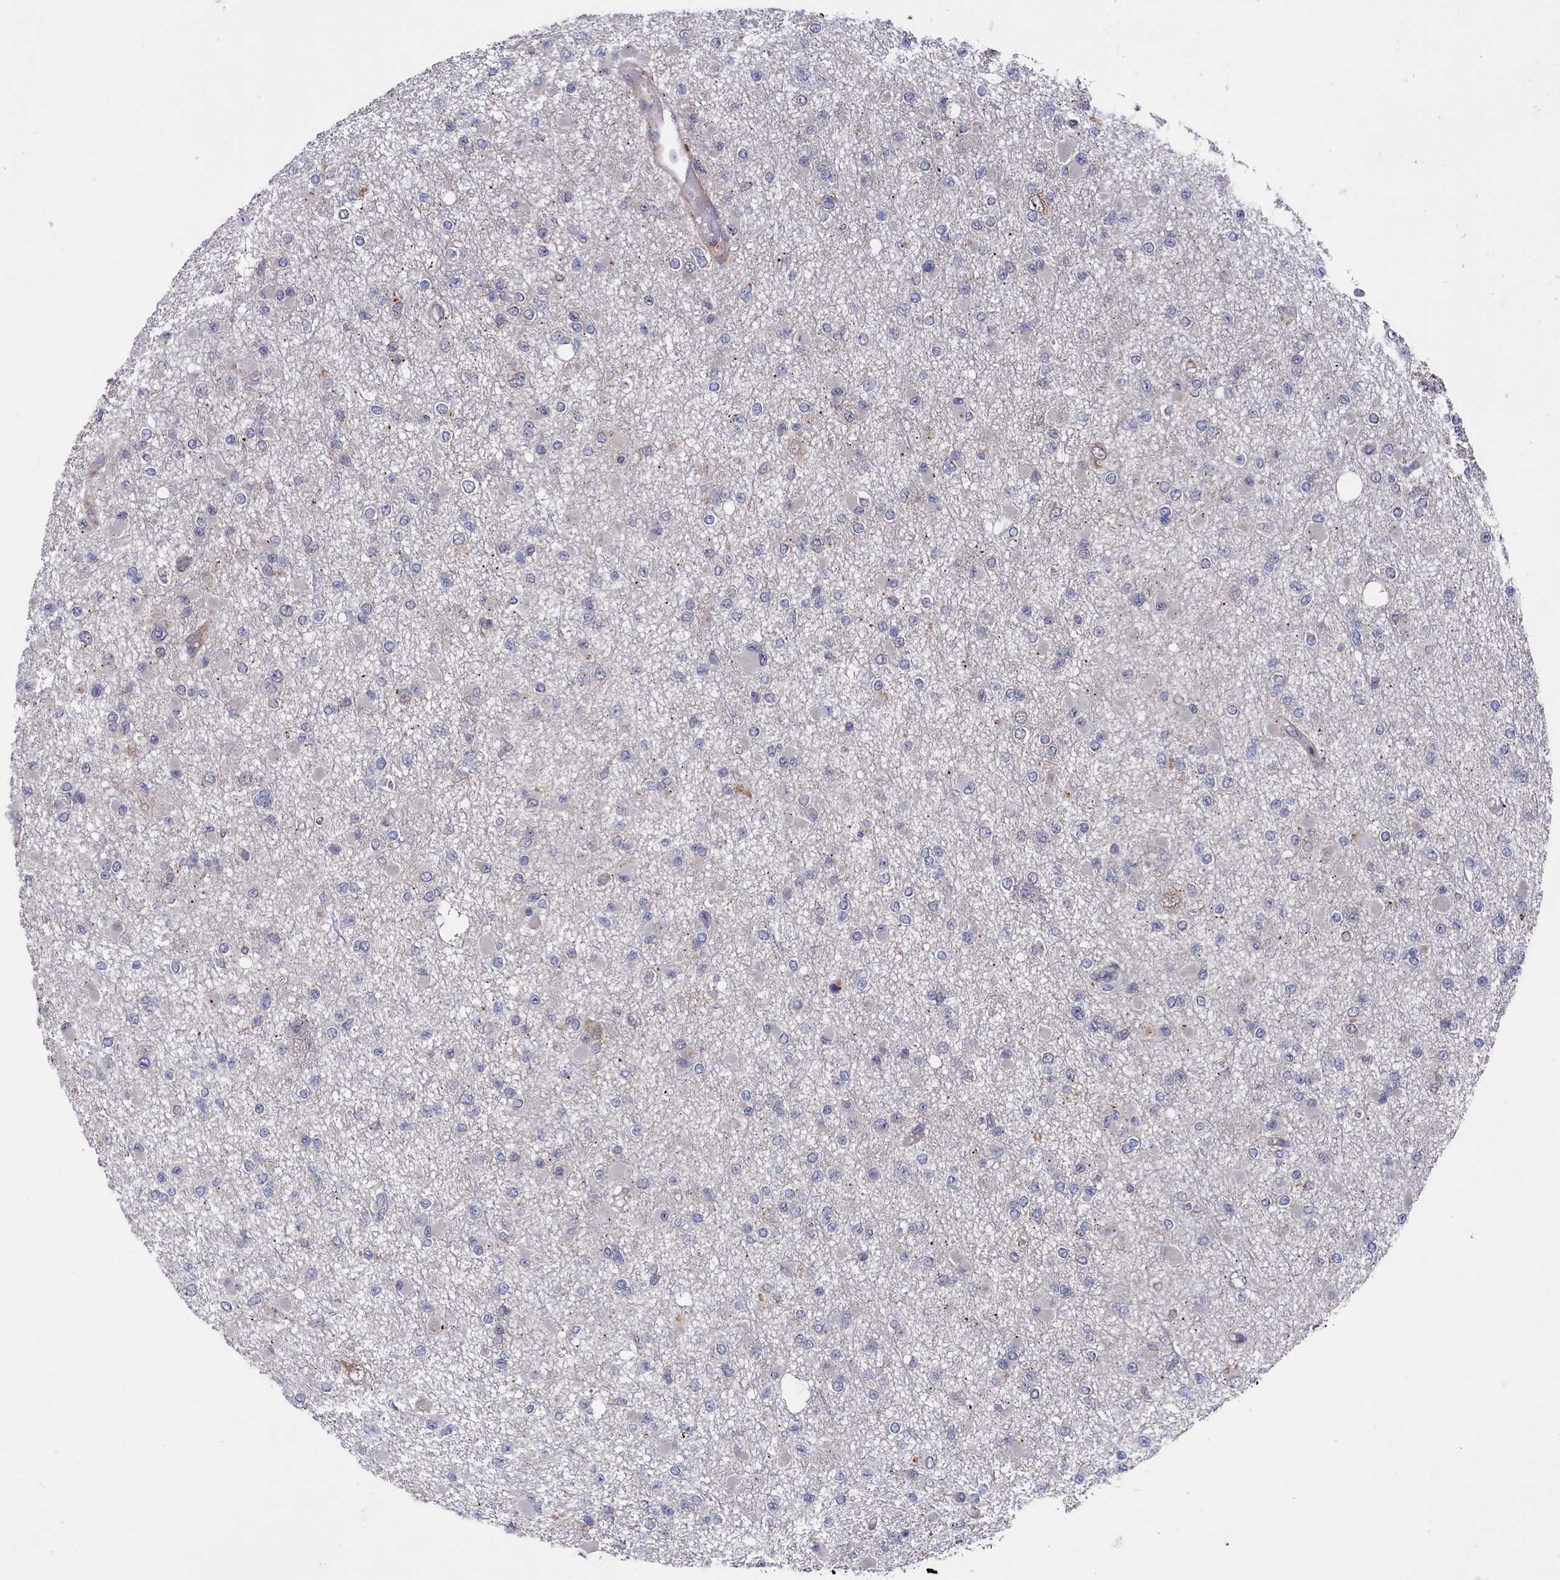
{"staining": {"intensity": "negative", "quantity": "none", "location": "none"}, "tissue": "glioma", "cell_type": "Tumor cells", "image_type": "cancer", "snomed": [{"axis": "morphology", "description": "Glioma, malignant, Low grade"}, {"axis": "topography", "description": "Brain"}], "caption": "An image of human malignant glioma (low-grade) is negative for staining in tumor cells.", "gene": "SUPV3L1", "patient": {"sex": "female", "age": 22}}